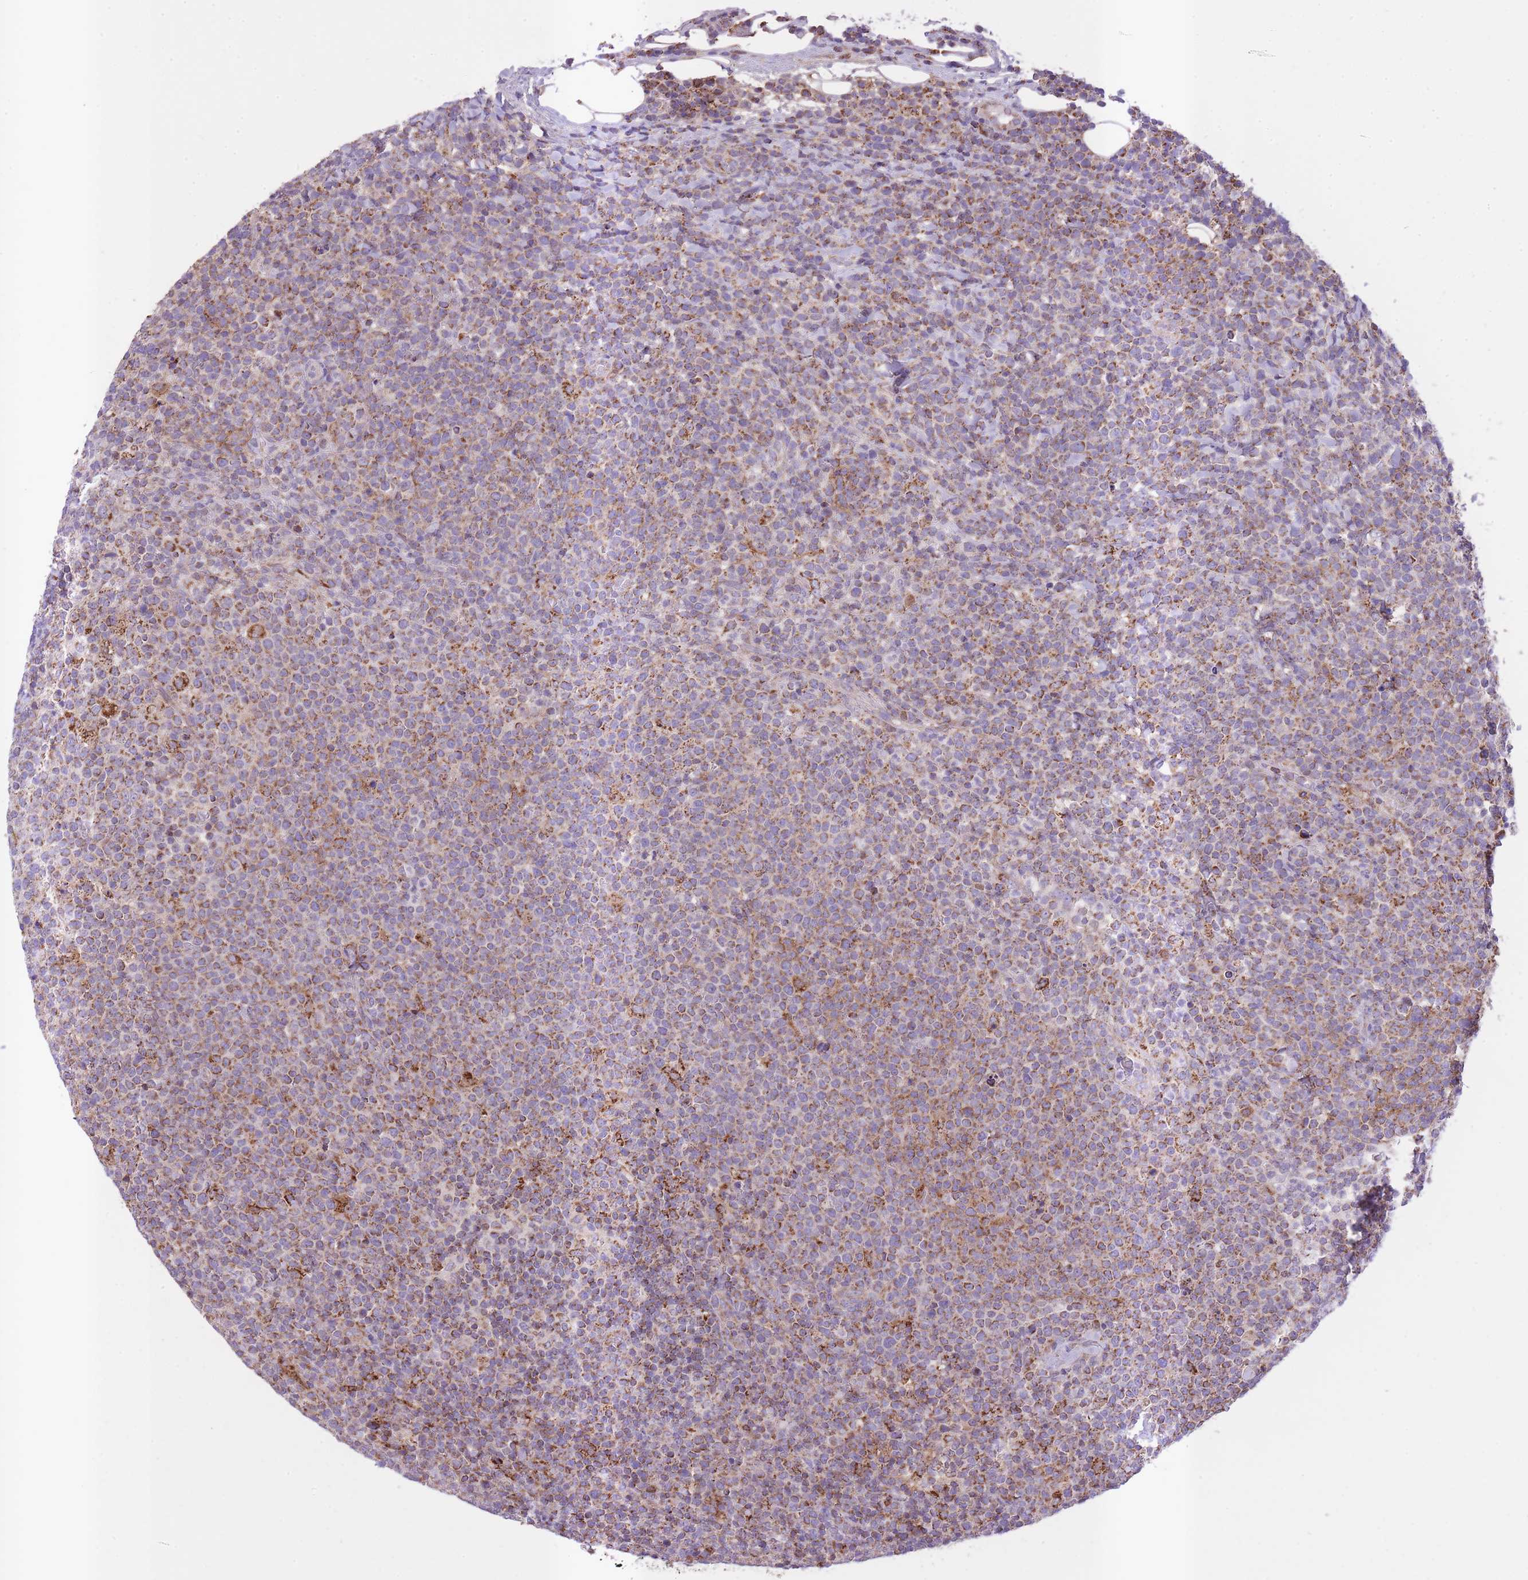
{"staining": {"intensity": "moderate", "quantity": "25%-75%", "location": "cytoplasmic/membranous"}, "tissue": "lymphoma", "cell_type": "Tumor cells", "image_type": "cancer", "snomed": [{"axis": "morphology", "description": "Malignant lymphoma, non-Hodgkin's type, High grade"}, {"axis": "topography", "description": "Lymph node"}], "caption": "Immunohistochemistry staining of lymphoma, which demonstrates medium levels of moderate cytoplasmic/membranous staining in about 25%-75% of tumor cells indicating moderate cytoplasmic/membranous protein staining. The staining was performed using DAB (3,3'-diaminobenzidine) (brown) for protein detection and nuclei were counterstained in hematoxylin (blue).", "gene": "ST3GAL3", "patient": {"sex": "male", "age": 61}}